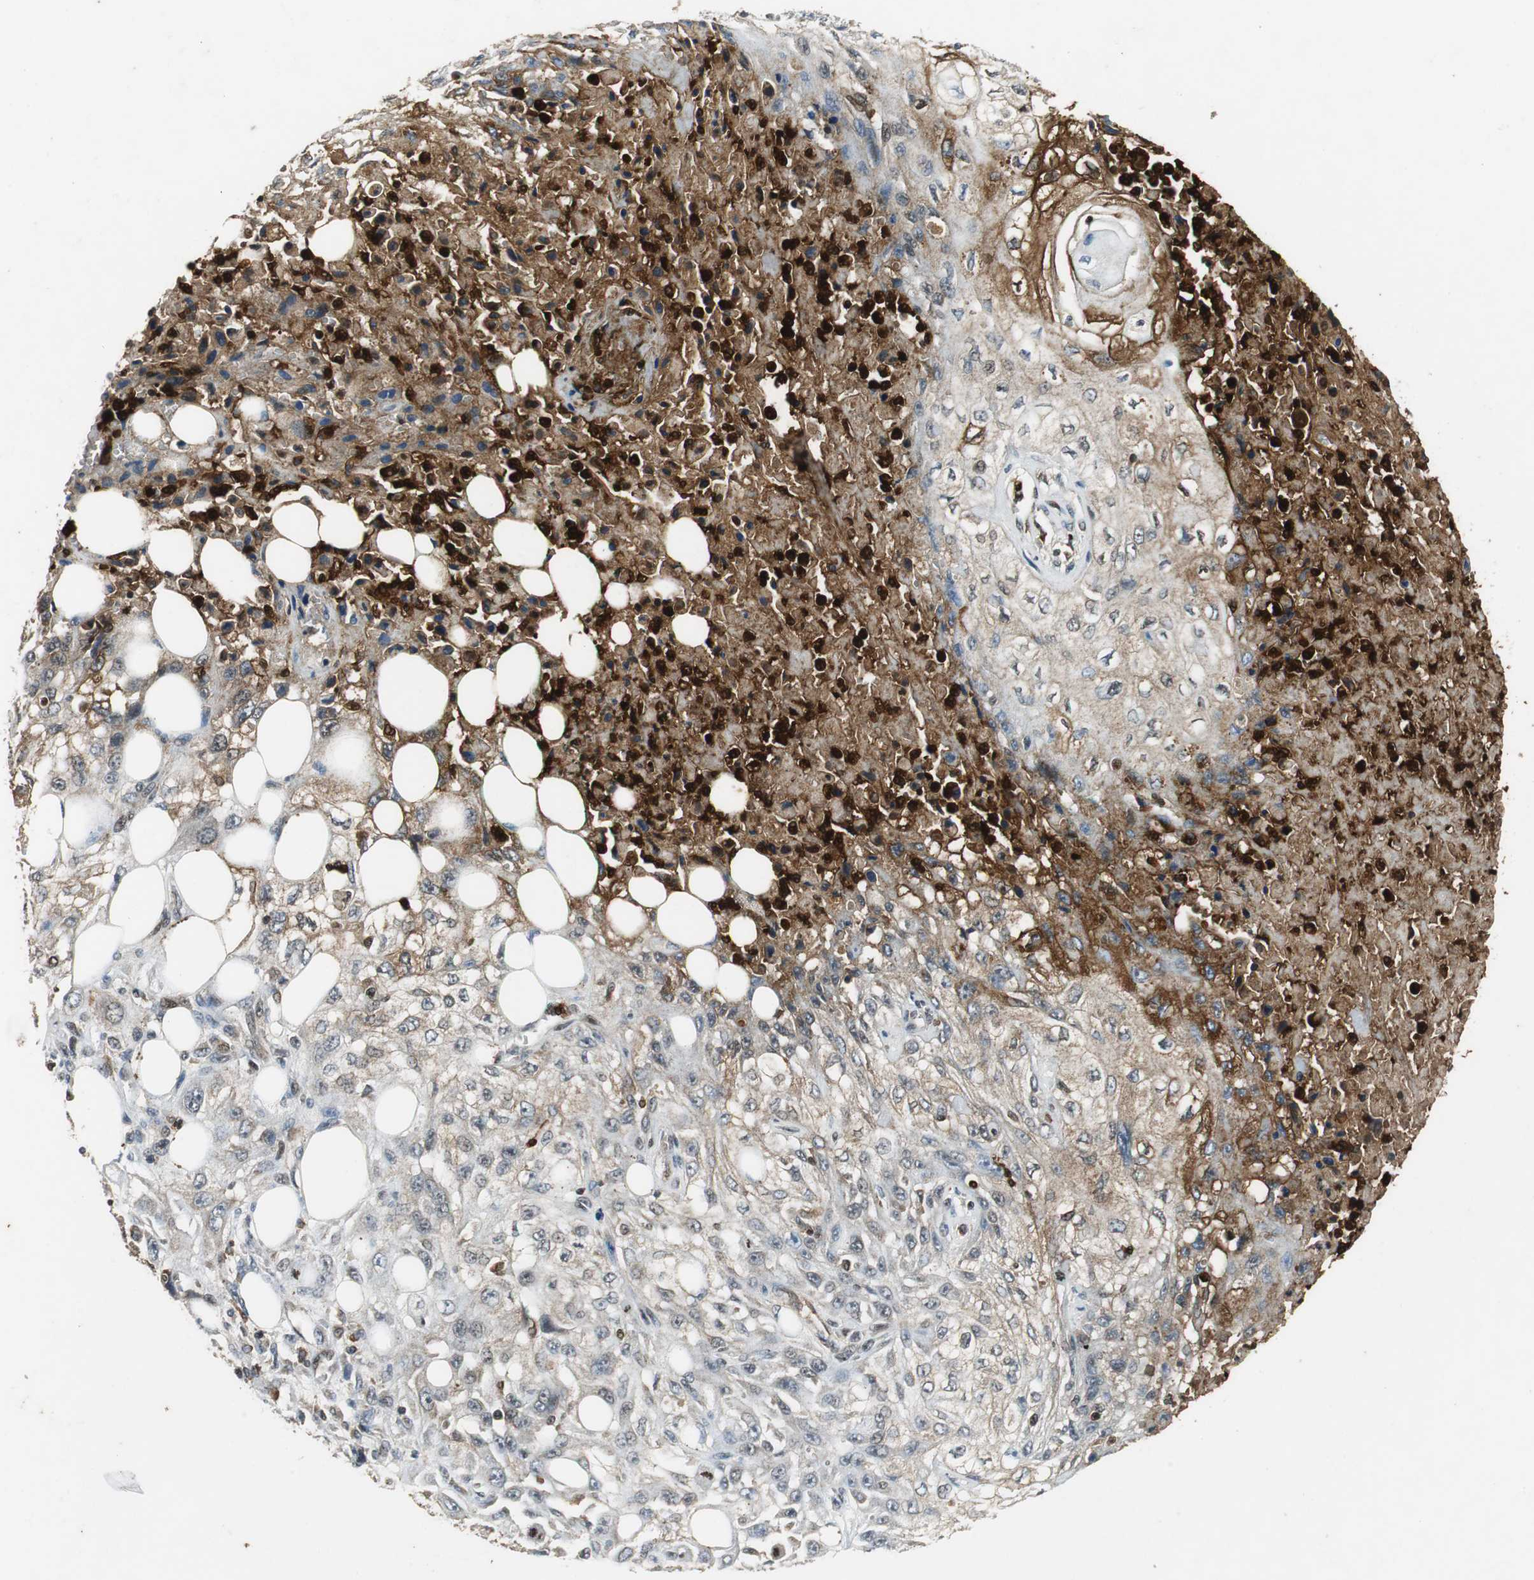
{"staining": {"intensity": "weak", "quantity": "<25%", "location": "nuclear"}, "tissue": "skin cancer", "cell_type": "Tumor cells", "image_type": "cancer", "snomed": [{"axis": "morphology", "description": "Squamous cell carcinoma, NOS"}, {"axis": "topography", "description": "Skin"}], "caption": "Micrograph shows no significant protein staining in tumor cells of skin cancer (squamous cell carcinoma).", "gene": "ORM1", "patient": {"sex": "male", "age": 75}}